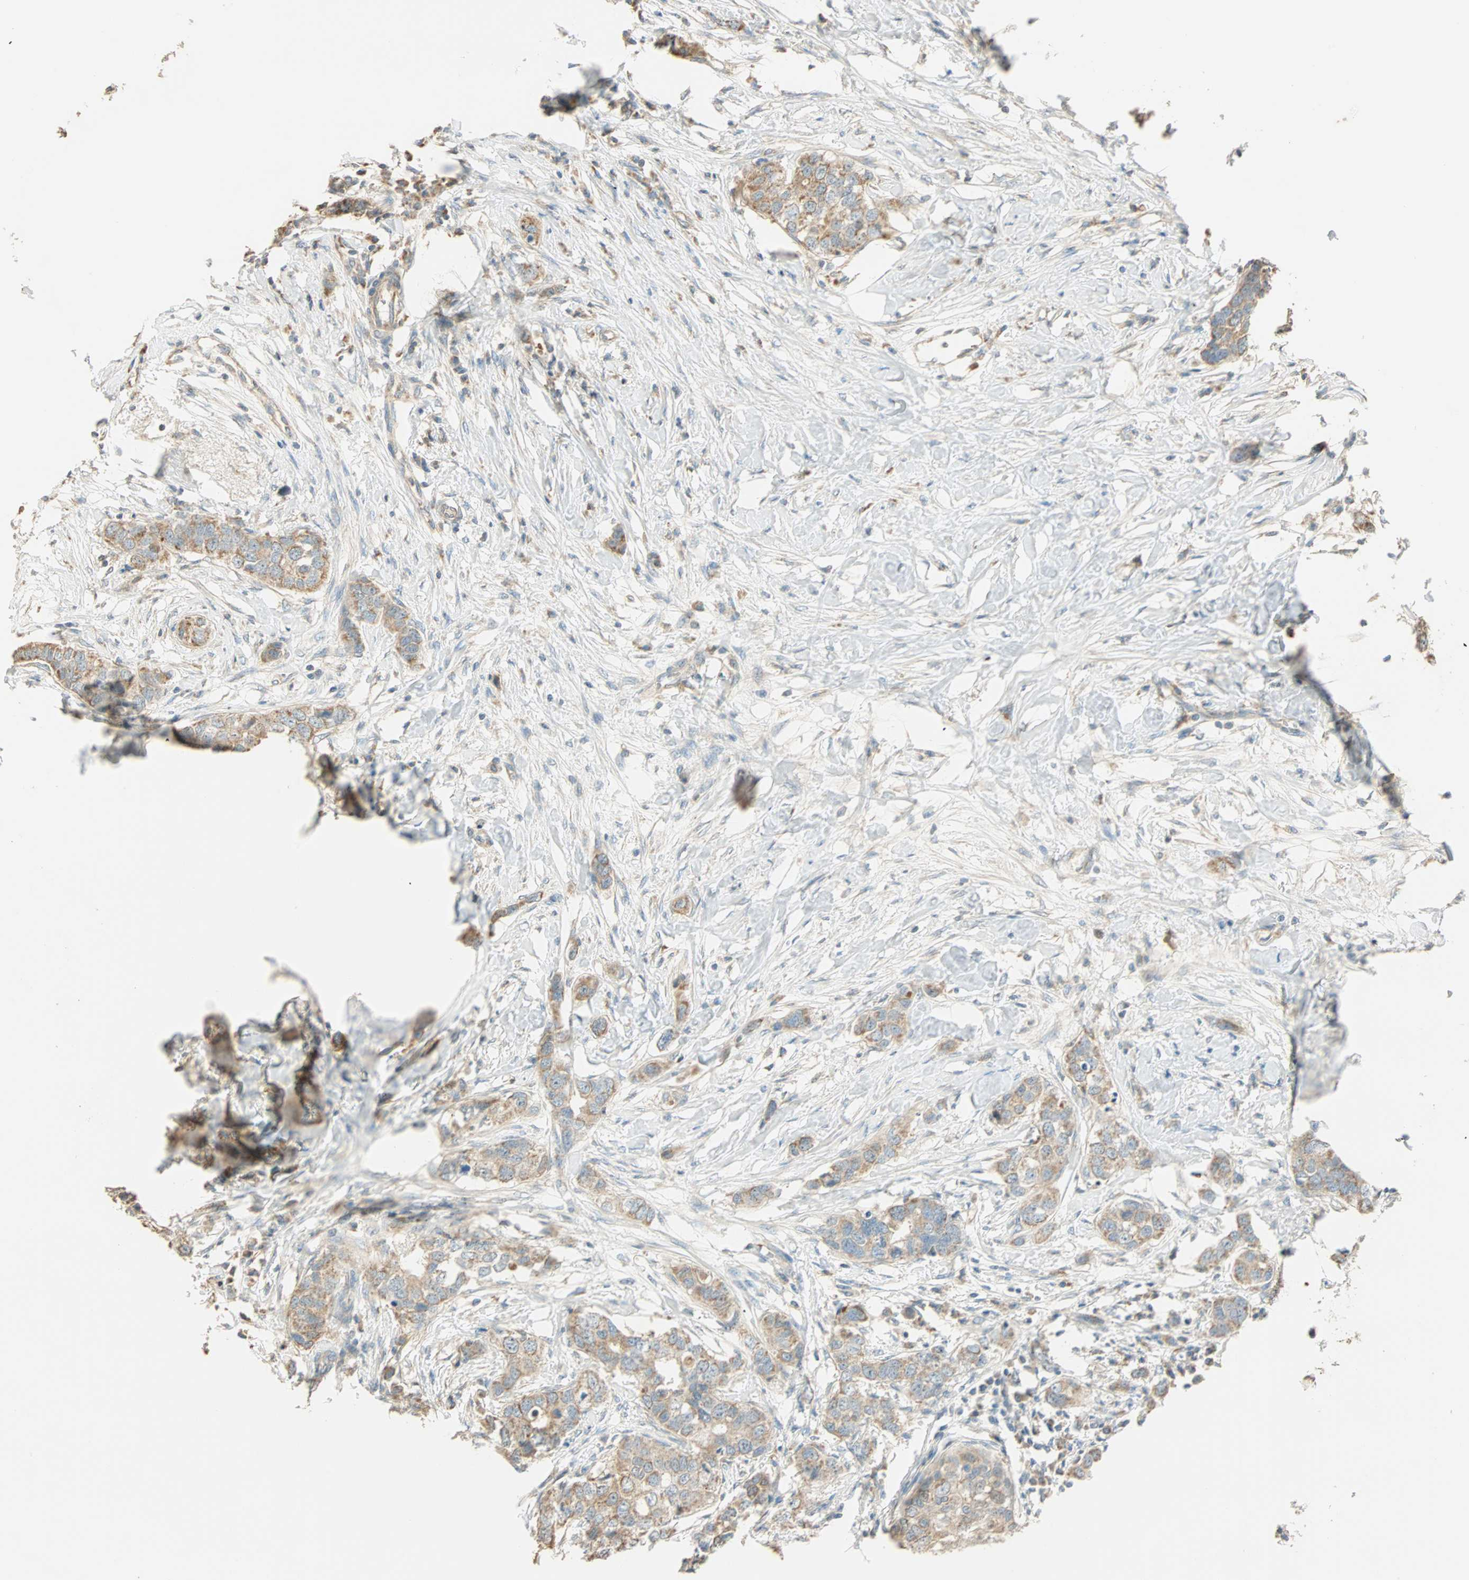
{"staining": {"intensity": "moderate", "quantity": ">75%", "location": "cytoplasmic/membranous"}, "tissue": "breast cancer", "cell_type": "Tumor cells", "image_type": "cancer", "snomed": [{"axis": "morphology", "description": "Duct carcinoma"}, {"axis": "topography", "description": "Breast"}], "caption": "The image shows a brown stain indicating the presence of a protein in the cytoplasmic/membranous of tumor cells in breast cancer (intraductal carcinoma).", "gene": "RAD18", "patient": {"sex": "female", "age": 50}}